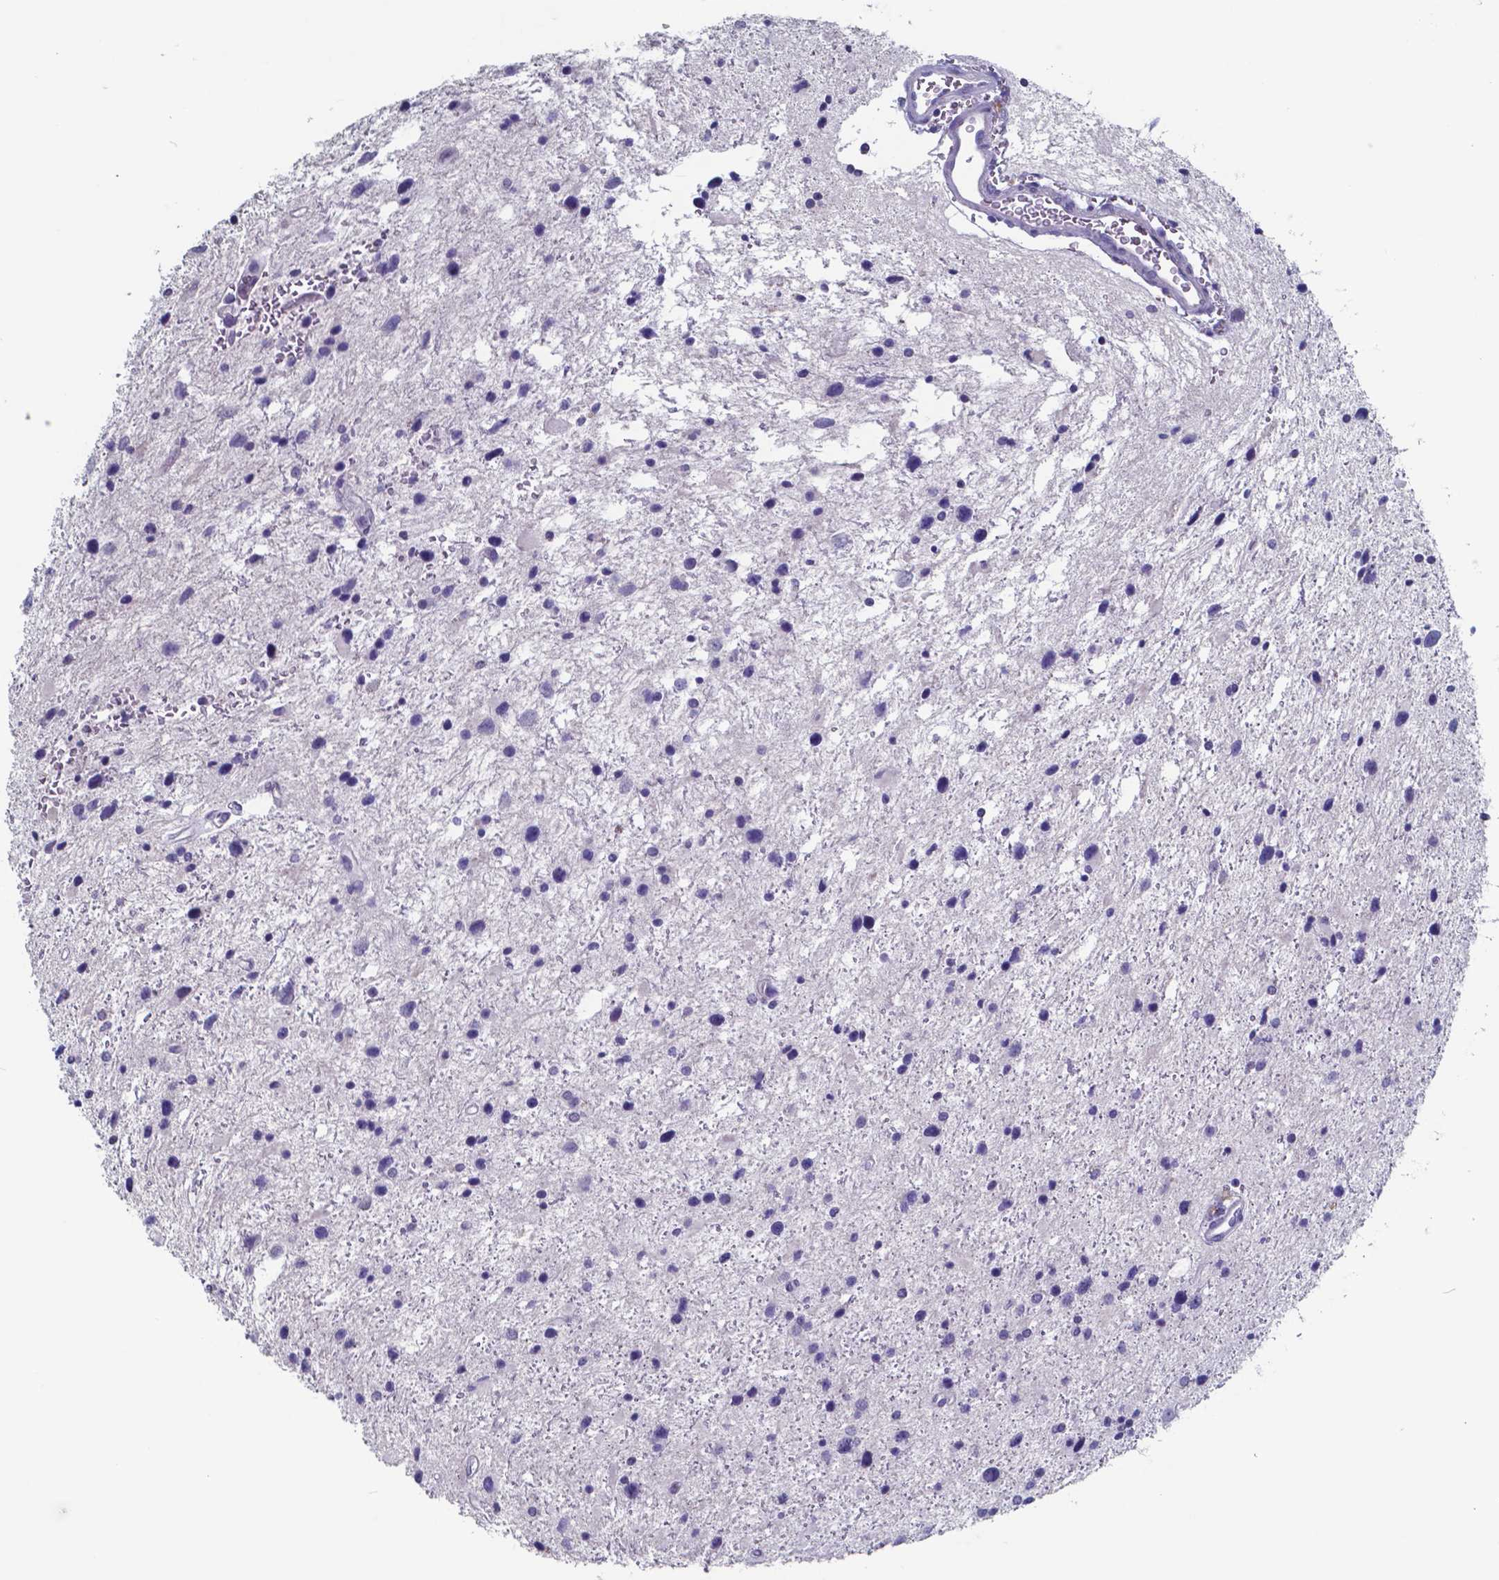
{"staining": {"intensity": "negative", "quantity": "none", "location": "none"}, "tissue": "glioma", "cell_type": "Tumor cells", "image_type": "cancer", "snomed": [{"axis": "morphology", "description": "Glioma, malignant, Low grade"}, {"axis": "topography", "description": "Brain"}], "caption": "Immunohistochemistry (IHC) image of human glioma stained for a protein (brown), which displays no staining in tumor cells.", "gene": "TTR", "patient": {"sex": "female", "age": 32}}